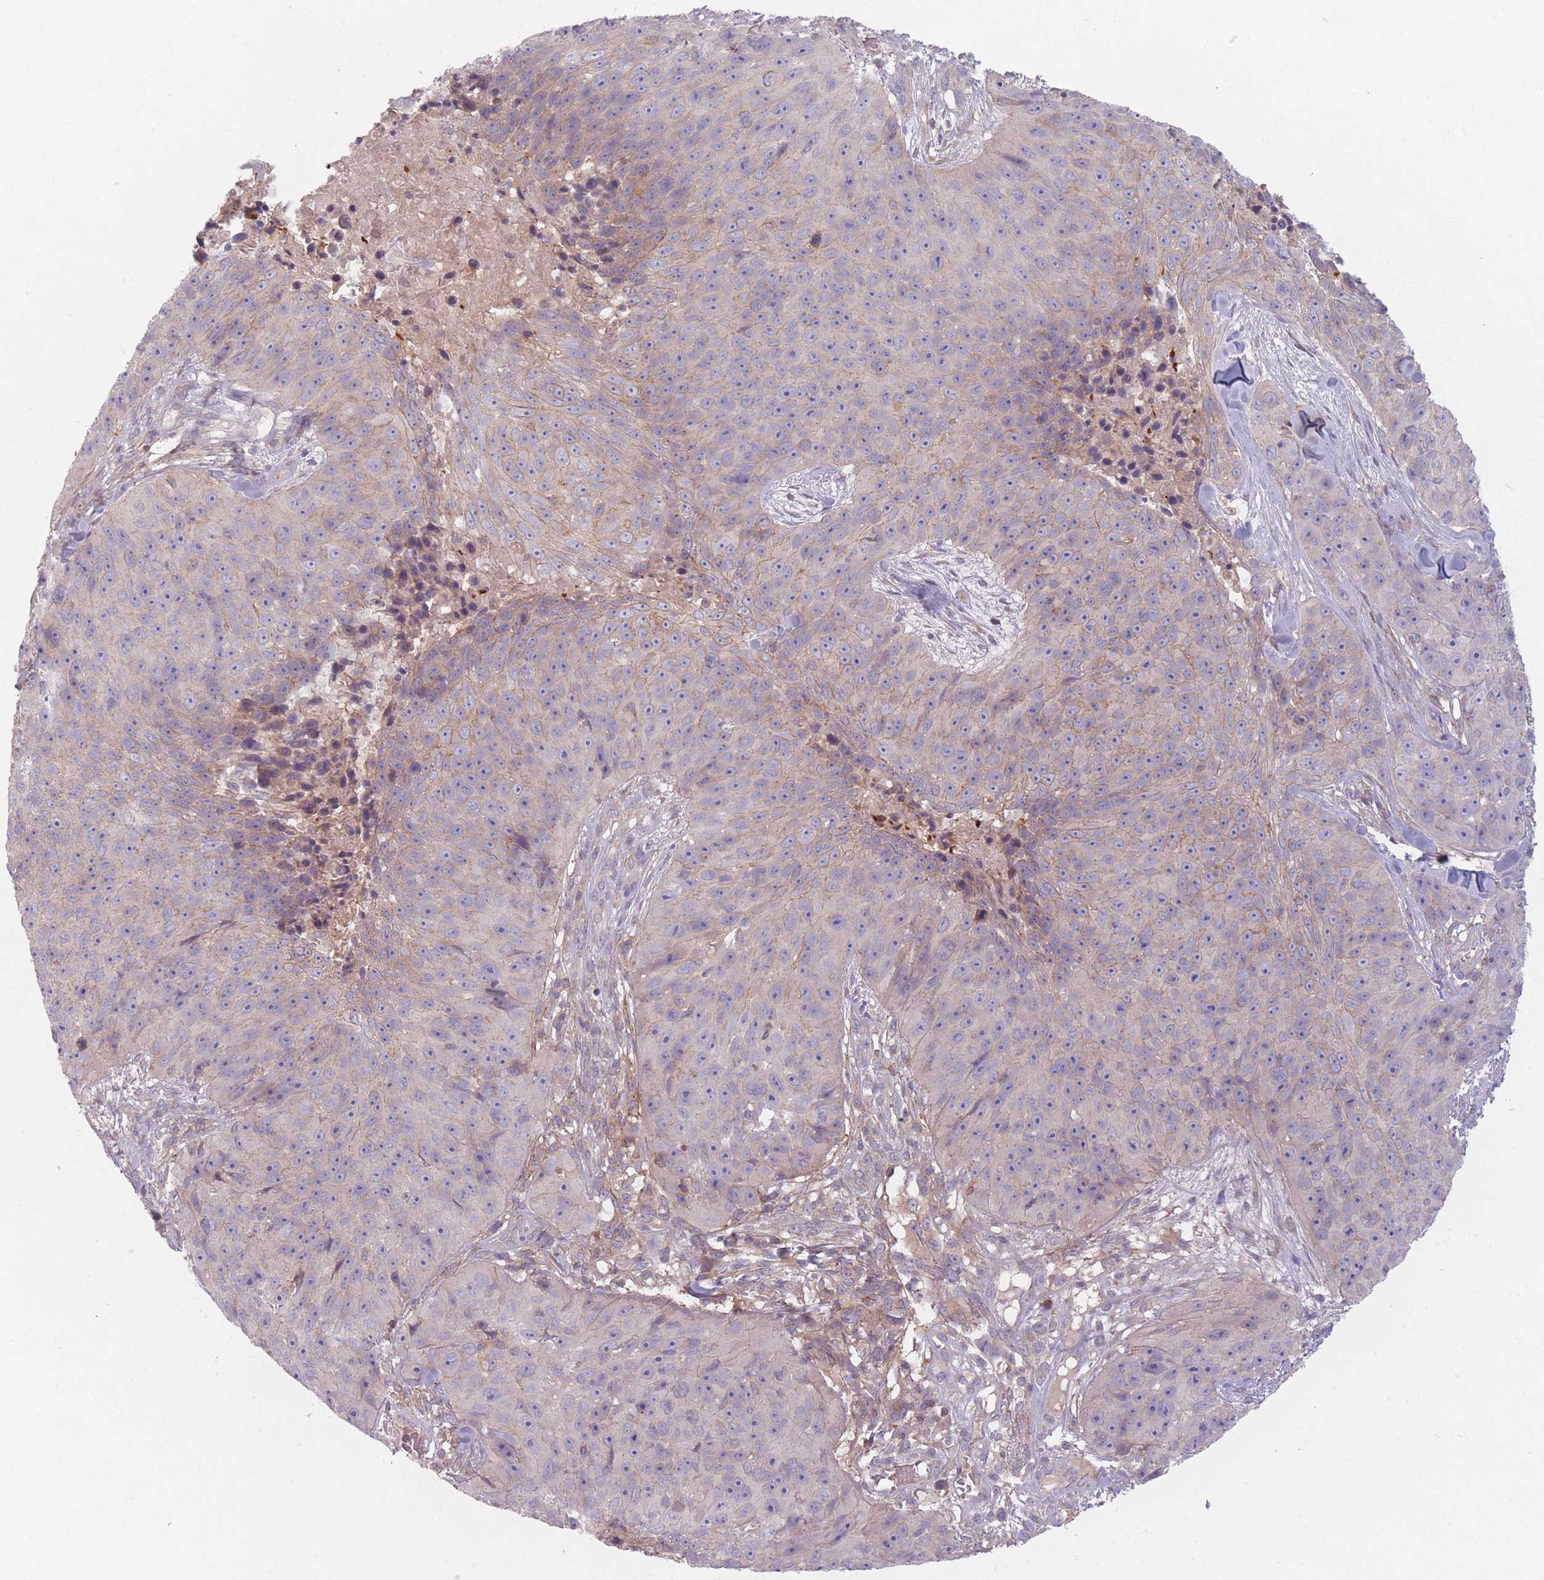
{"staining": {"intensity": "weak", "quantity": "<25%", "location": "cytoplasmic/membranous"}, "tissue": "skin cancer", "cell_type": "Tumor cells", "image_type": "cancer", "snomed": [{"axis": "morphology", "description": "Squamous cell carcinoma, NOS"}, {"axis": "topography", "description": "Skin"}], "caption": "Photomicrograph shows no significant protein positivity in tumor cells of squamous cell carcinoma (skin). (Stains: DAB (3,3'-diaminobenzidine) immunohistochemistry with hematoxylin counter stain, Microscopy: brightfield microscopy at high magnification).", "gene": "NT5DC2", "patient": {"sex": "female", "age": 87}}